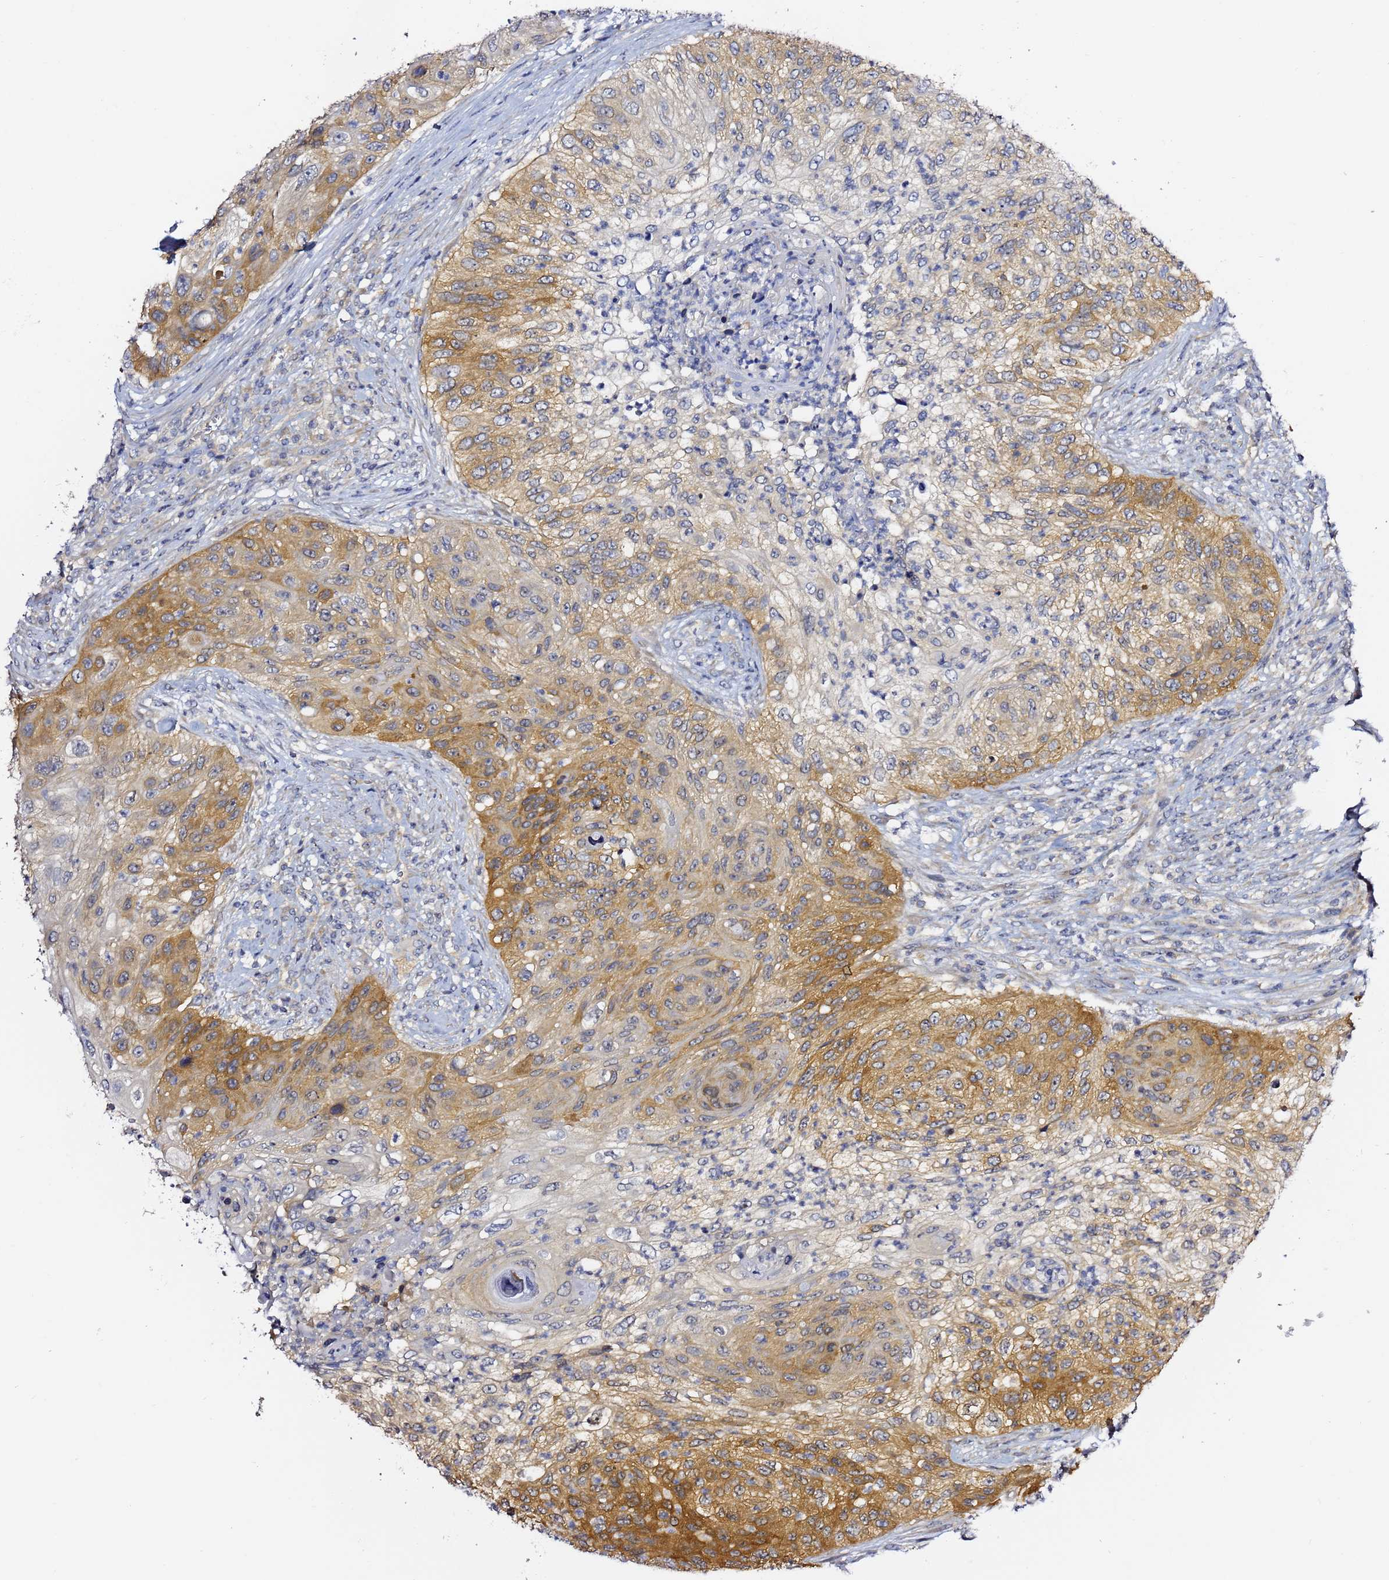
{"staining": {"intensity": "moderate", "quantity": "25%-75%", "location": "cytoplasmic/membranous"}, "tissue": "urothelial cancer", "cell_type": "Tumor cells", "image_type": "cancer", "snomed": [{"axis": "morphology", "description": "Urothelial carcinoma, High grade"}, {"axis": "topography", "description": "Urinary bladder"}], "caption": "An immunohistochemistry image of neoplastic tissue is shown. Protein staining in brown shows moderate cytoplasmic/membranous positivity in urothelial cancer within tumor cells.", "gene": "LENG1", "patient": {"sex": "female", "age": 60}}